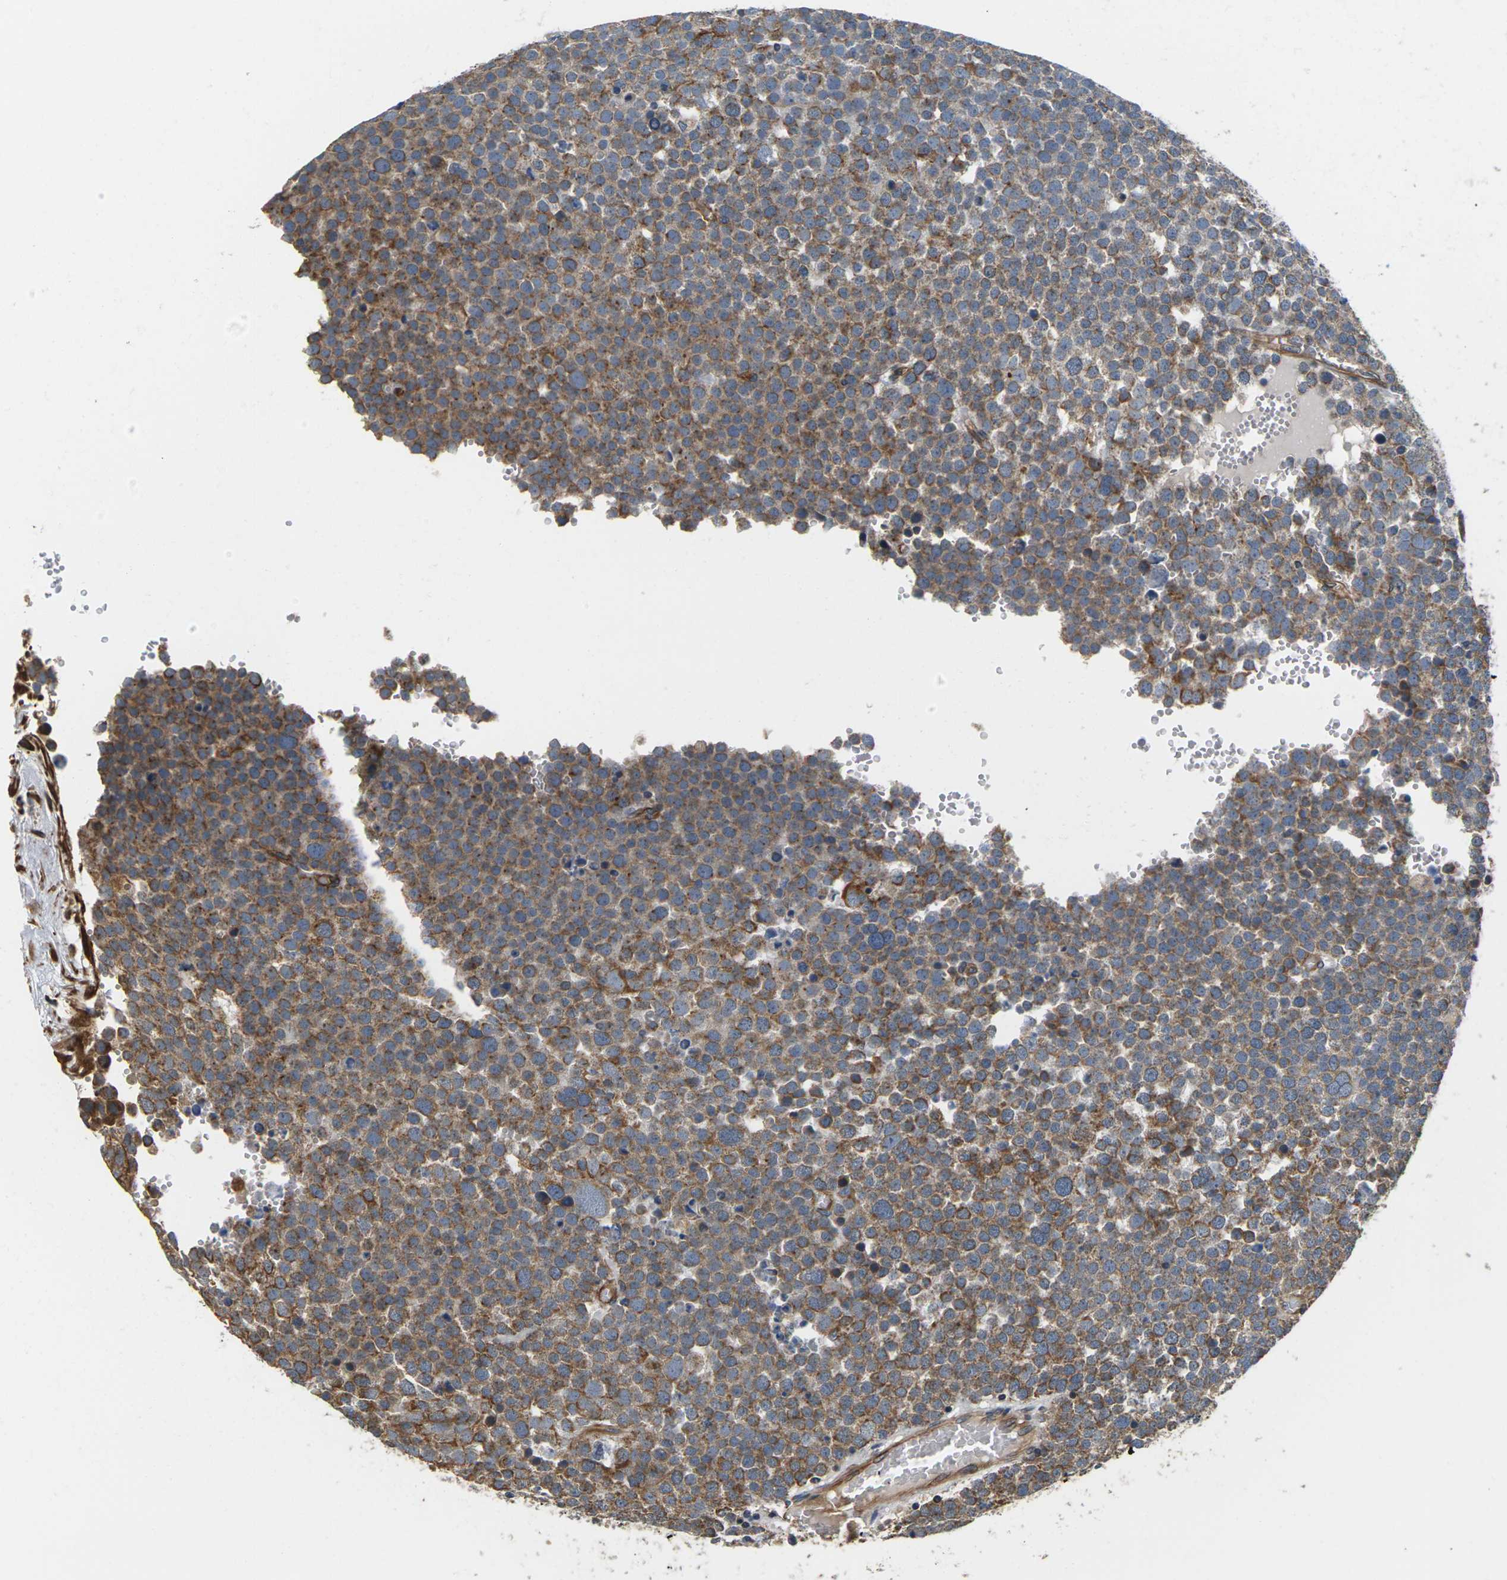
{"staining": {"intensity": "moderate", "quantity": ">75%", "location": "cytoplasmic/membranous"}, "tissue": "testis cancer", "cell_type": "Tumor cells", "image_type": "cancer", "snomed": [{"axis": "morphology", "description": "Seminoma, NOS"}, {"axis": "topography", "description": "Testis"}], "caption": "Moderate cytoplasmic/membranous protein positivity is present in approximately >75% of tumor cells in testis seminoma.", "gene": "PCDHB4", "patient": {"sex": "male", "age": 71}}